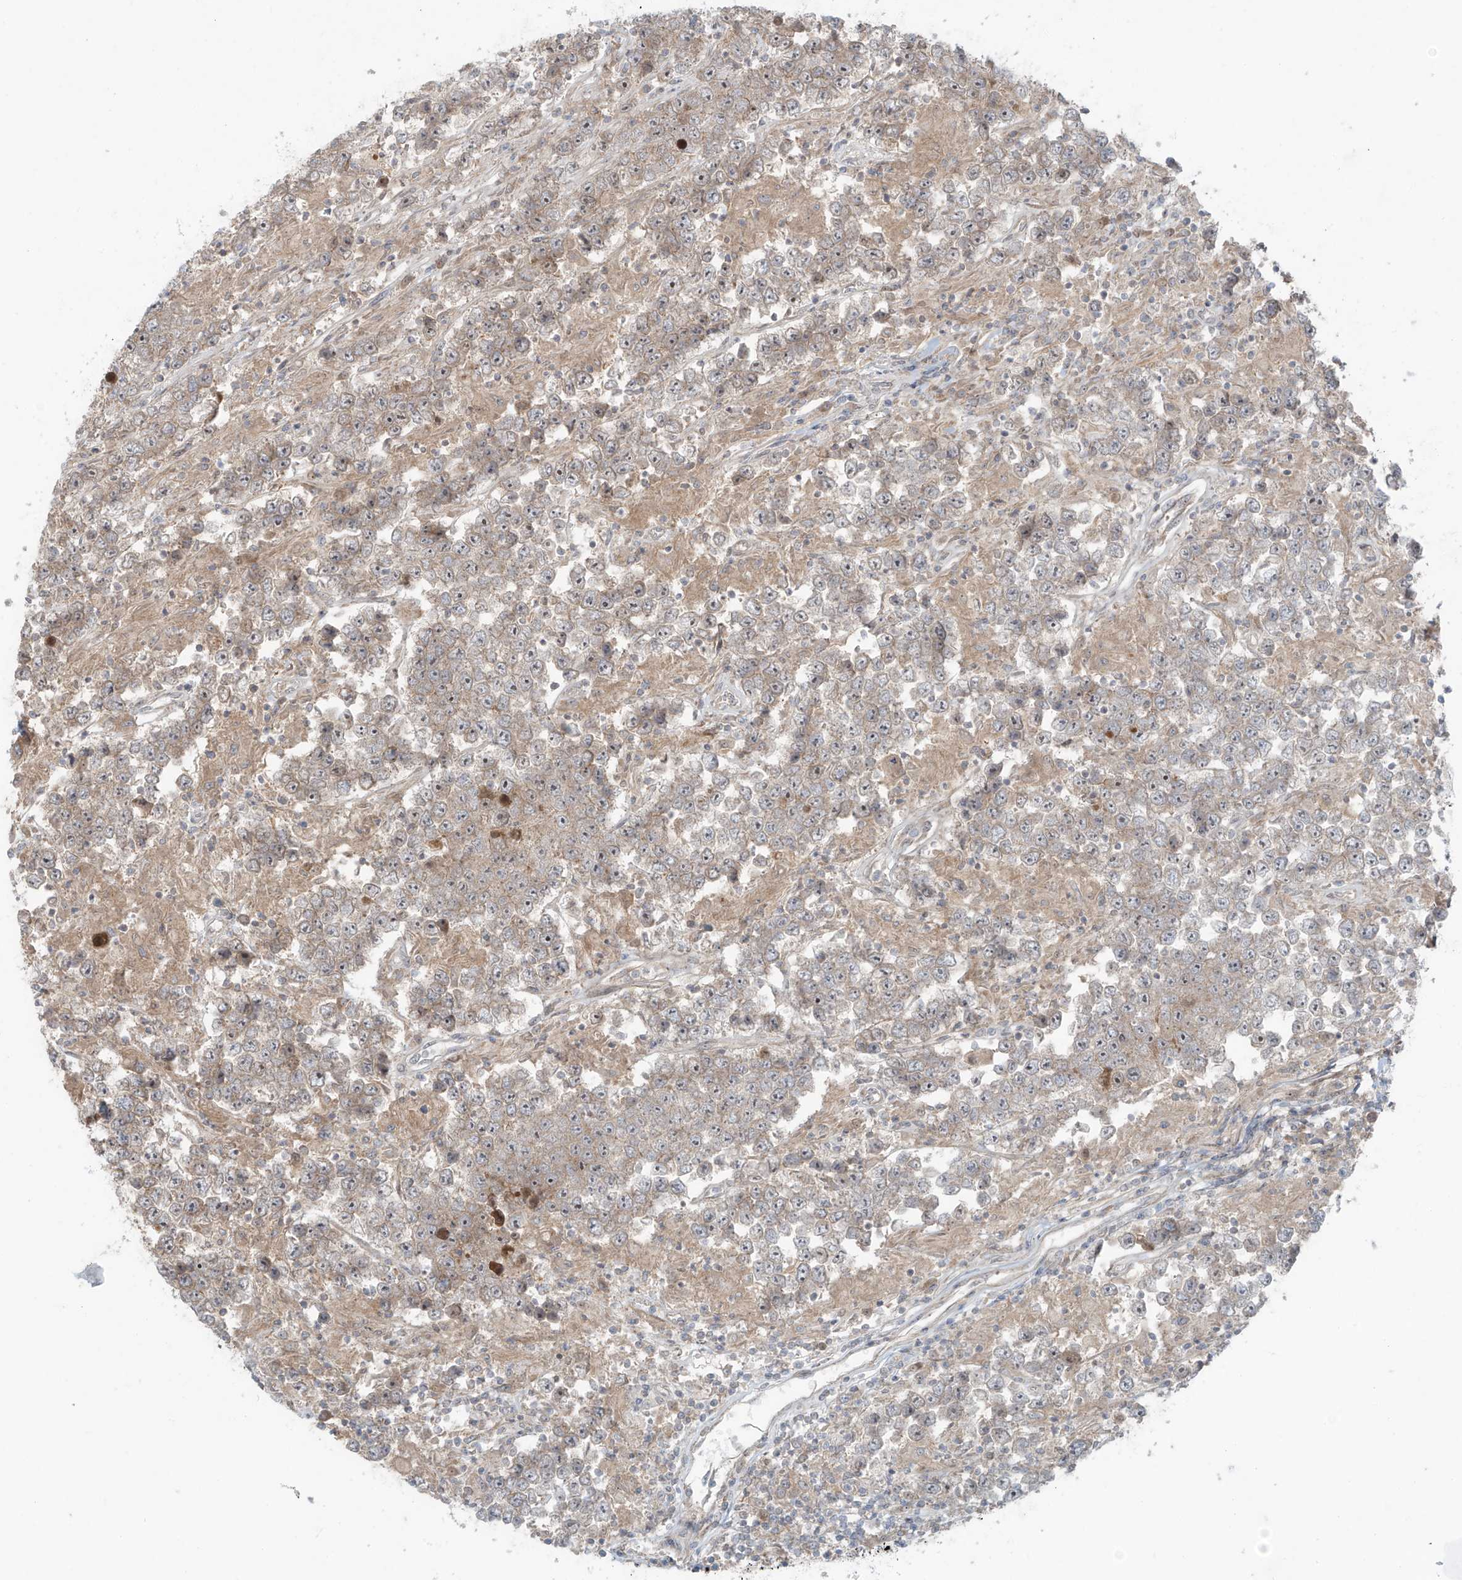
{"staining": {"intensity": "weak", "quantity": "<25%", "location": "cytoplasmic/membranous"}, "tissue": "testis cancer", "cell_type": "Tumor cells", "image_type": "cancer", "snomed": [{"axis": "morphology", "description": "Normal tissue, NOS"}, {"axis": "morphology", "description": "Urothelial carcinoma, High grade"}, {"axis": "morphology", "description": "Seminoma, NOS"}, {"axis": "morphology", "description": "Carcinoma, Embryonal, NOS"}, {"axis": "topography", "description": "Urinary bladder"}, {"axis": "topography", "description": "Testis"}], "caption": "Tumor cells show no significant protein staining in testis cancer (seminoma).", "gene": "PPAT", "patient": {"sex": "male", "age": 41}}